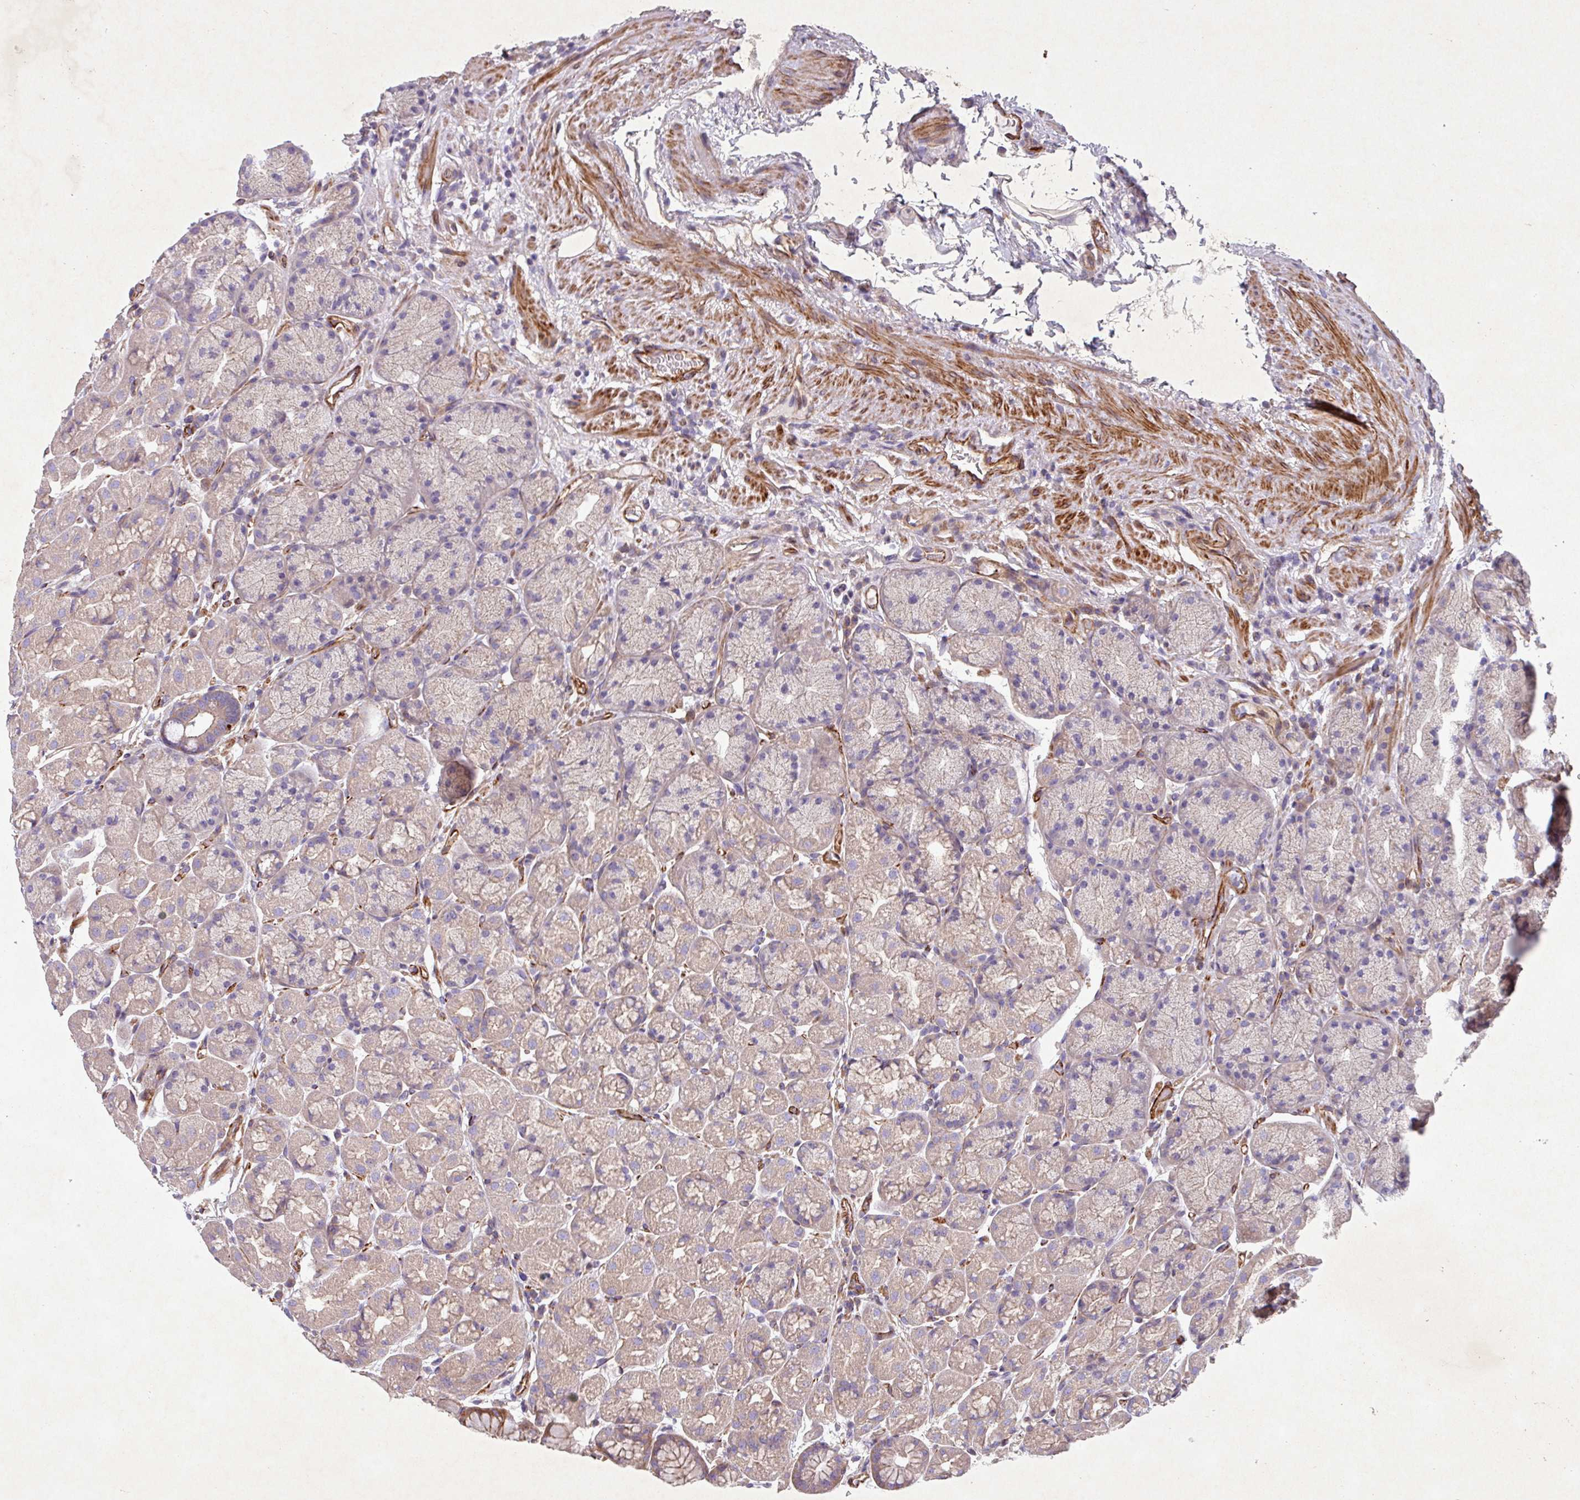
{"staining": {"intensity": "moderate", "quantity": "25%-75%", "location": "cytoplasmic/membranous"}, "tissue": "stomach", "cell_type": "Glandular cells", "image_type": "normal", "snomed": [{"axis": "morphology", "description": "Normal tissue, NOS"}, {"axis": "topography", "description": "Stomach, lower"}], "caption": "Immunohistochemistry (IHC) (DAB) staining of normal human stomach demonstrates moderate cytoplasmic/membranous protein expression in about 25%-75% of glandular cells.", "gene": "ATP2C2", "patient": {"sex": "male", "age": 67}}